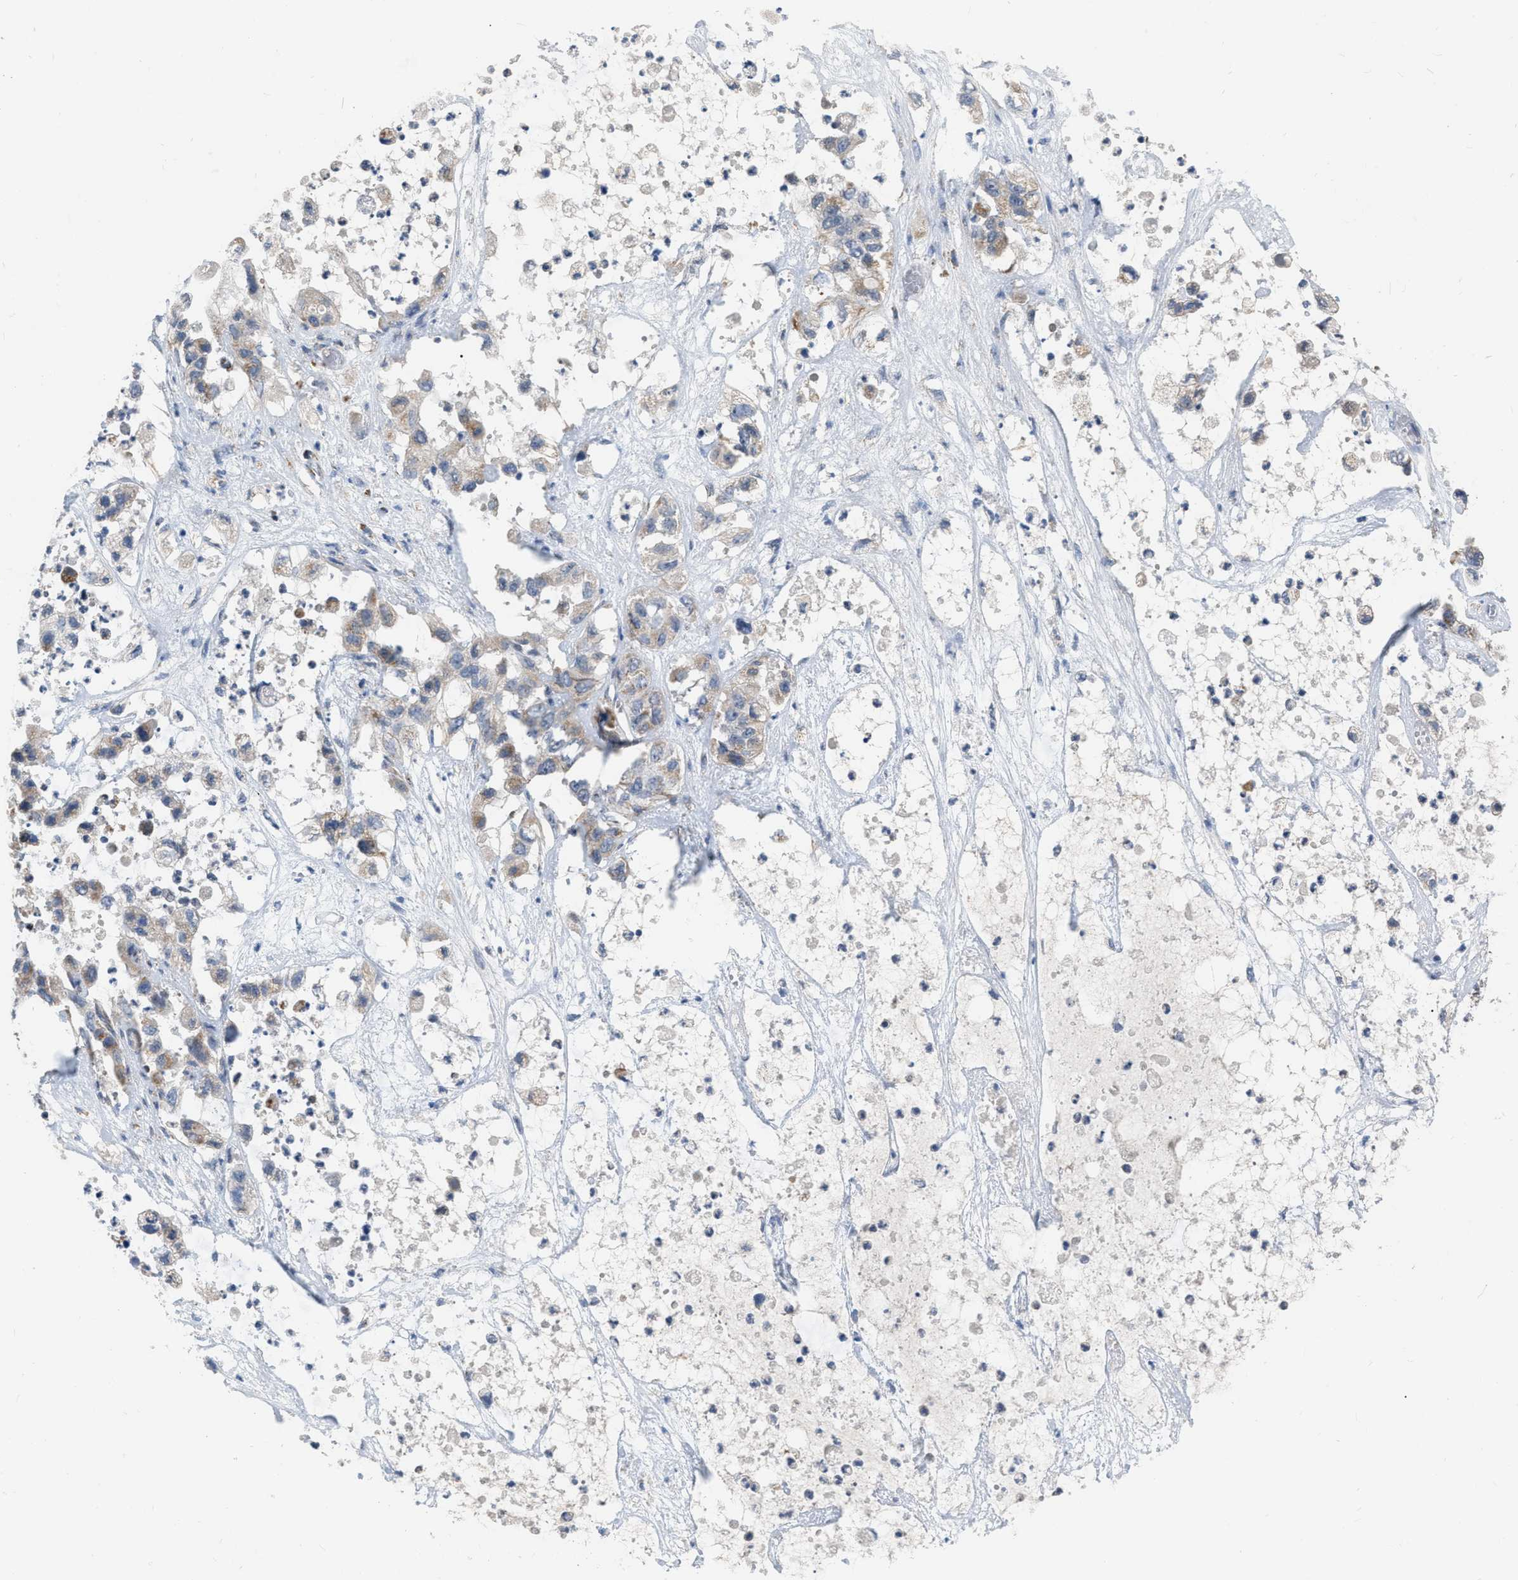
{"staining": {"intensity": "weak", "quantity": "25%-75%", "location": "cytoplasmic/membranous"}, "tissue": "pancreatic cancer", "cell_type": "Tumor cells", "image_type": "cancer", "snomed": [{"axis": "morphology", "description": "Adenocarcinoma, NOS"}, {"axis": "topography", "description": "Pancreas"}], "caption": "Immunohistochemical staining of human adenocarcinoma (pancreatic) shows low levels of weak cytoplasmic/membranous protein expression in approximately 25%-75% of tumor cells. The staining is performed using DAB (3,3'-diaminobenzidine) brown chromogen to label protein expression. The nuclei are counter-stained blue using hematoxylin.", "gene": "DDX56", "patient": {"sex": "female", "age": 78}}